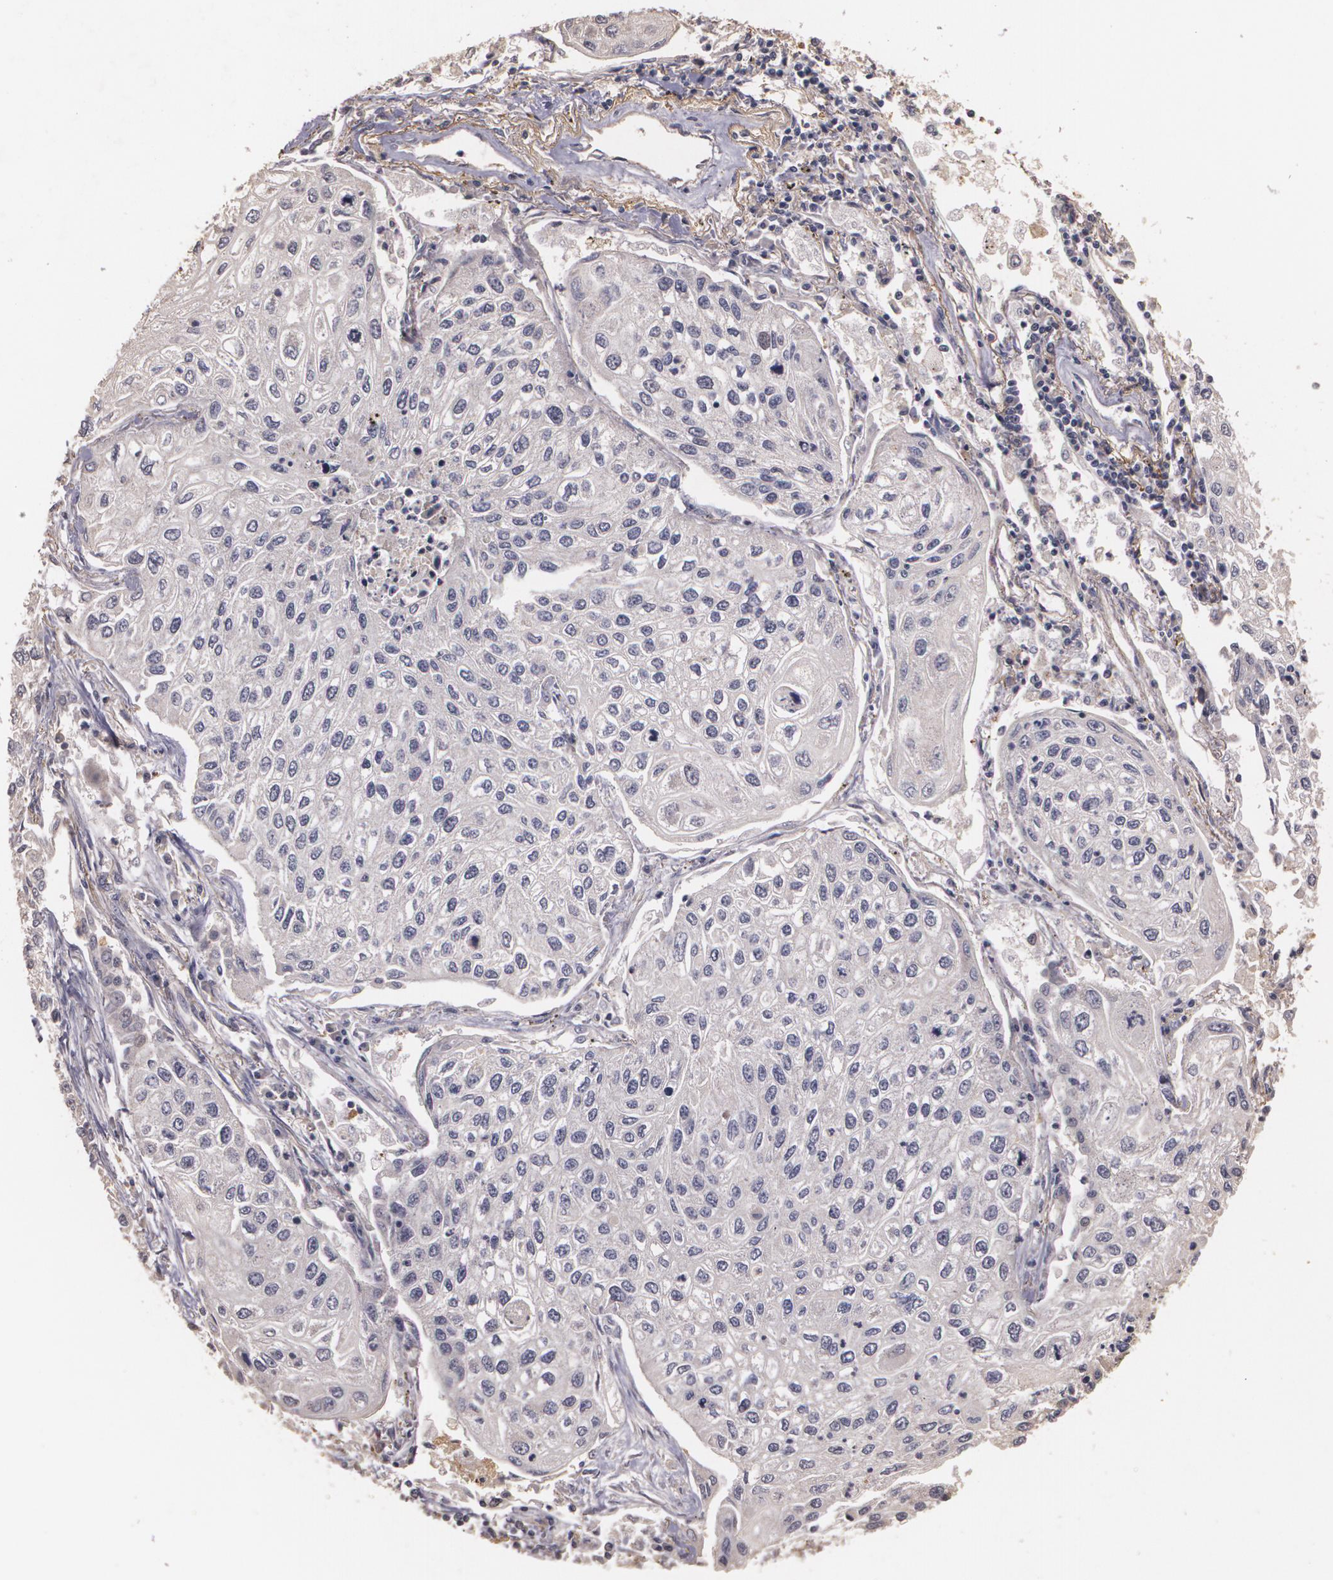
{"staining": {"intensity": "negative", "quantity": "none", "location": "none"}, "tissue": "lung cancer", "cell_type": "Tumor cells", "image_type": "cancer", "snomed": [{"axis": "morphology", "description": "Squamous cell carcinoma, NOS"}, {"axis": "topography", "description": "Lung"}], "caption": "Photomicrograph shows no protein staining in tumor cells of lung squamous cell carcinoma tissue.", "gene": "BRCA1", "patient": {"sex": "male", "age": 75}}